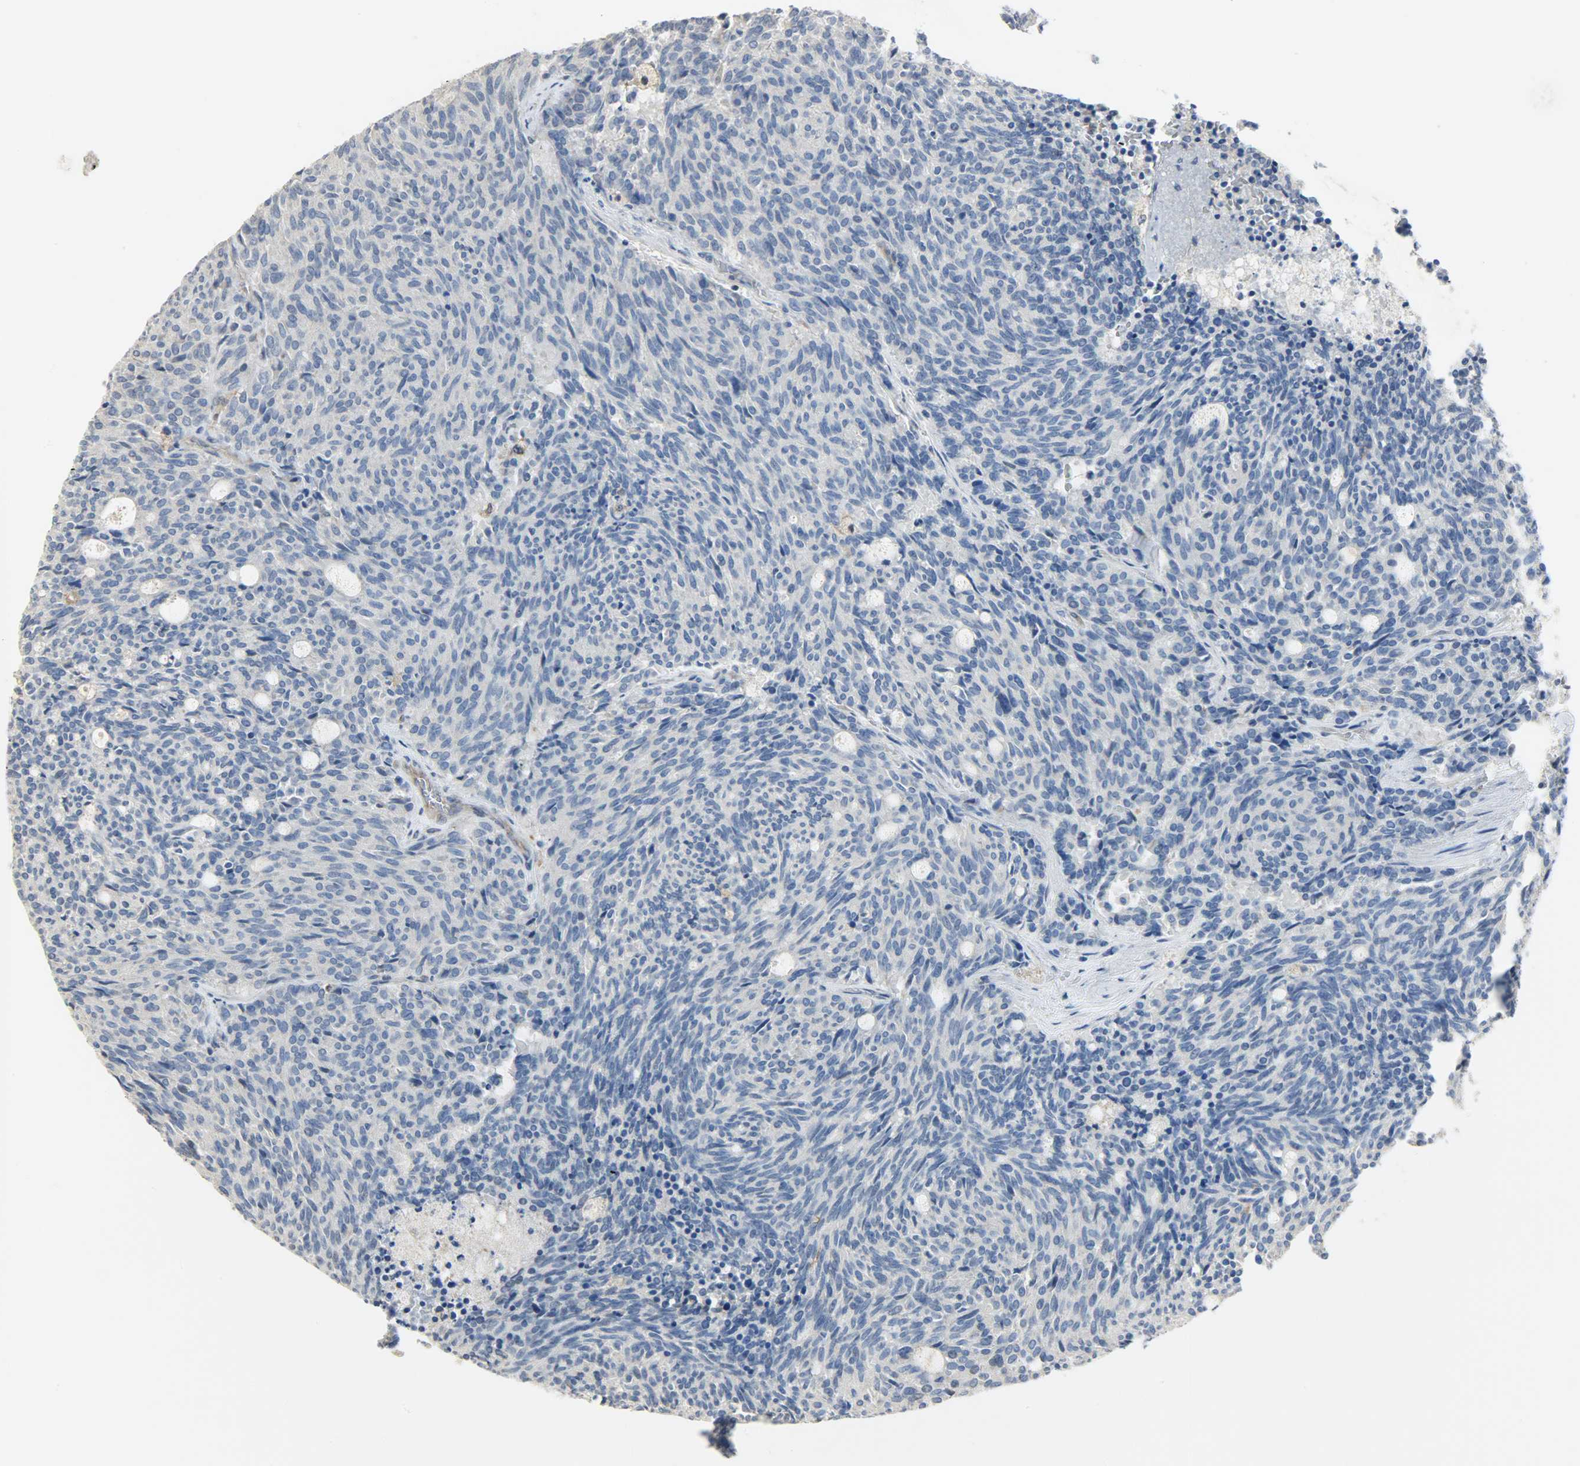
{"staining": {"intensity": "negative", "quantity": "none", "location": "none"}, "tissue": "carcinoid", "cell_type": "Tumor cells", "image_type": "cancer", "snomed": [{"axis": "morphology", "description": "Carcinoid, malignant, NOS"}, {"axis": "topography", "description": "Pancreas"}], "caption": "There is no significant positivity in tumor cells of malignant carcinoid.", "gene": "TRIM21", "patient": {"sex": "female", "age": 54}}